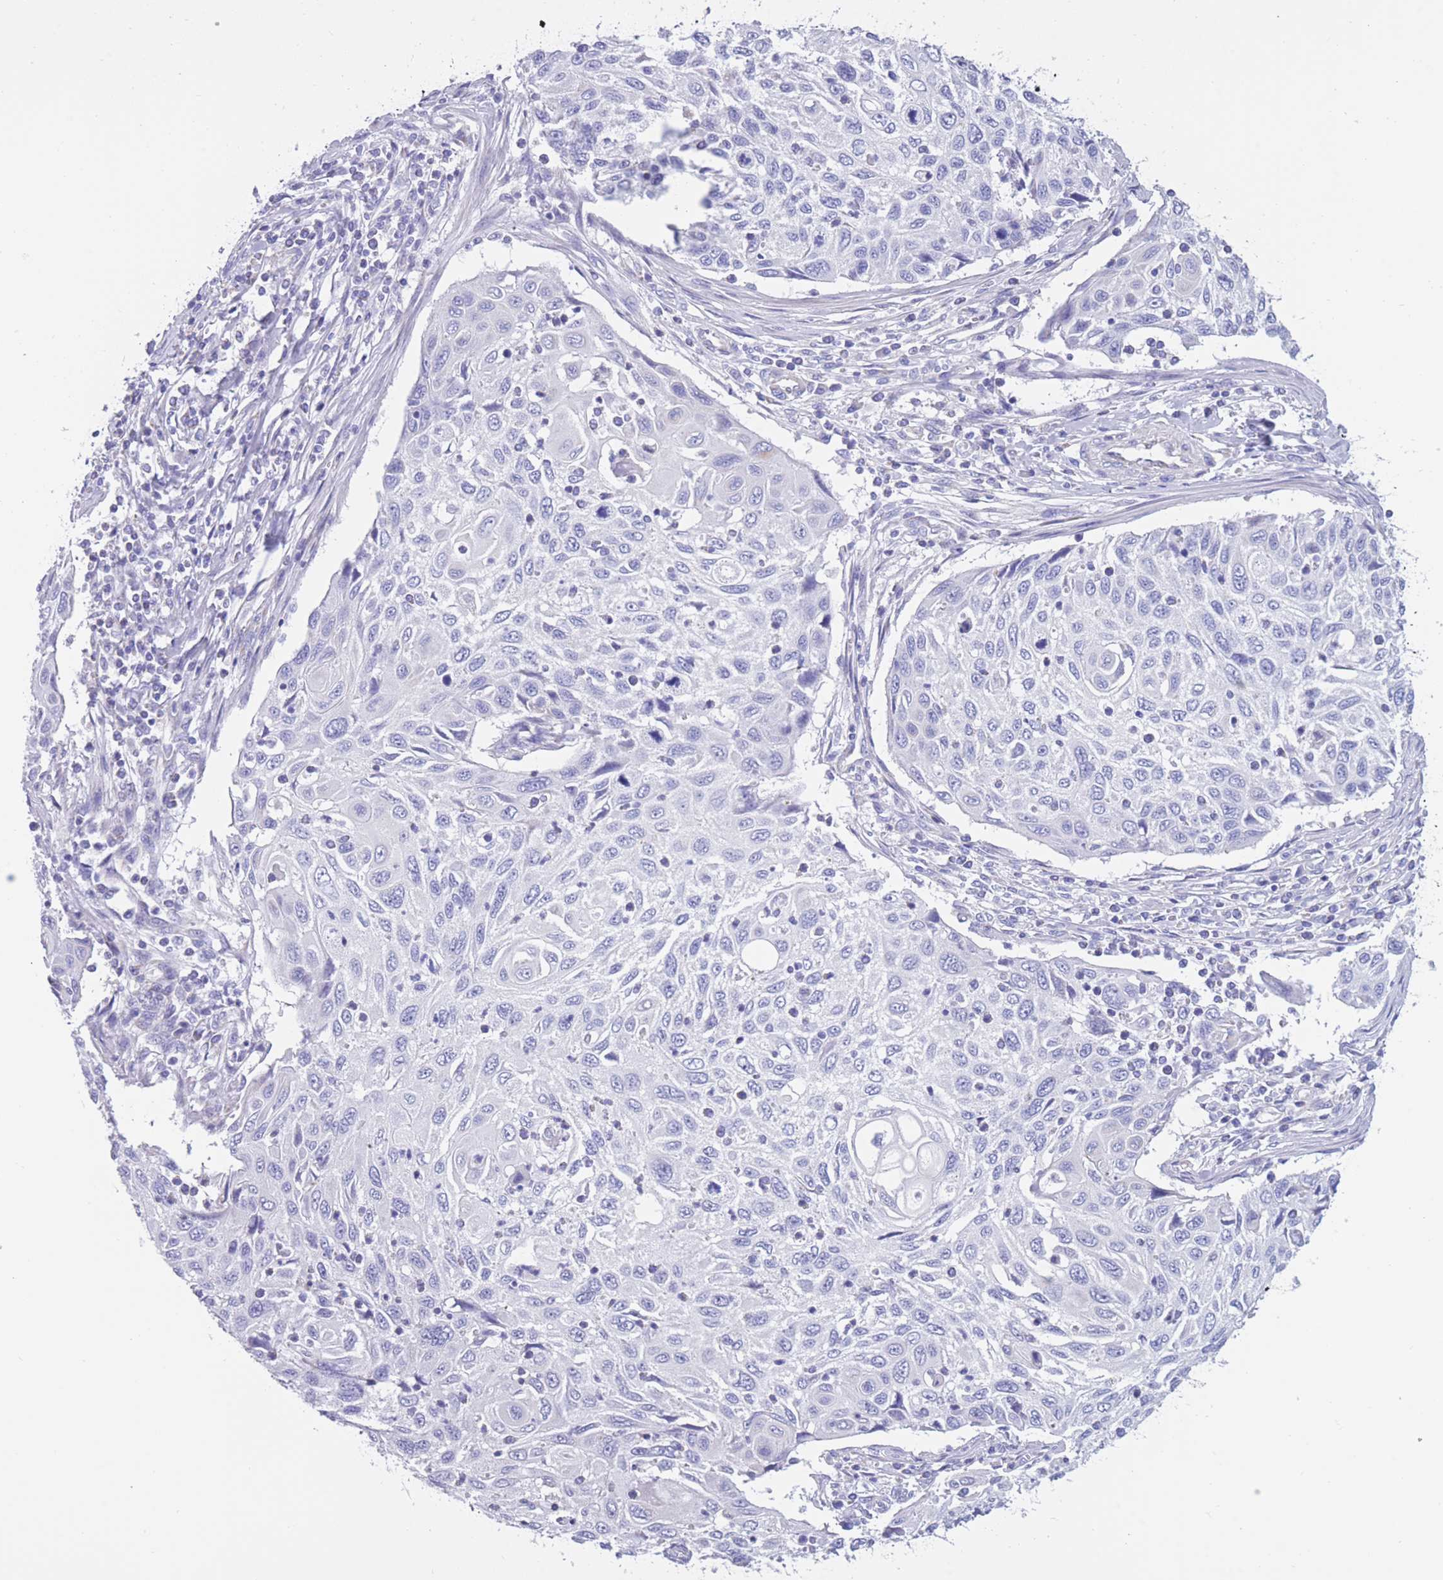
{"staining": {"intensity": "negative", "quantity": "none", "location": "none"}, "tissue": "cervical cancer", "cell_type": "Tumor cells", "image_type": "cancer", "snomed": [{"axis": "morphology", "description": "Squamous cell carcinoma, NOS"}, {"axis": "topography", "description": "Cervix"}], "caption": "This is a image of IHC staining of cervical cancer (squamous cell carcinoma), which shows no staining in tumor cells.", "gene": "INTS2", "patient": {"sex": "female", "age": 70}}